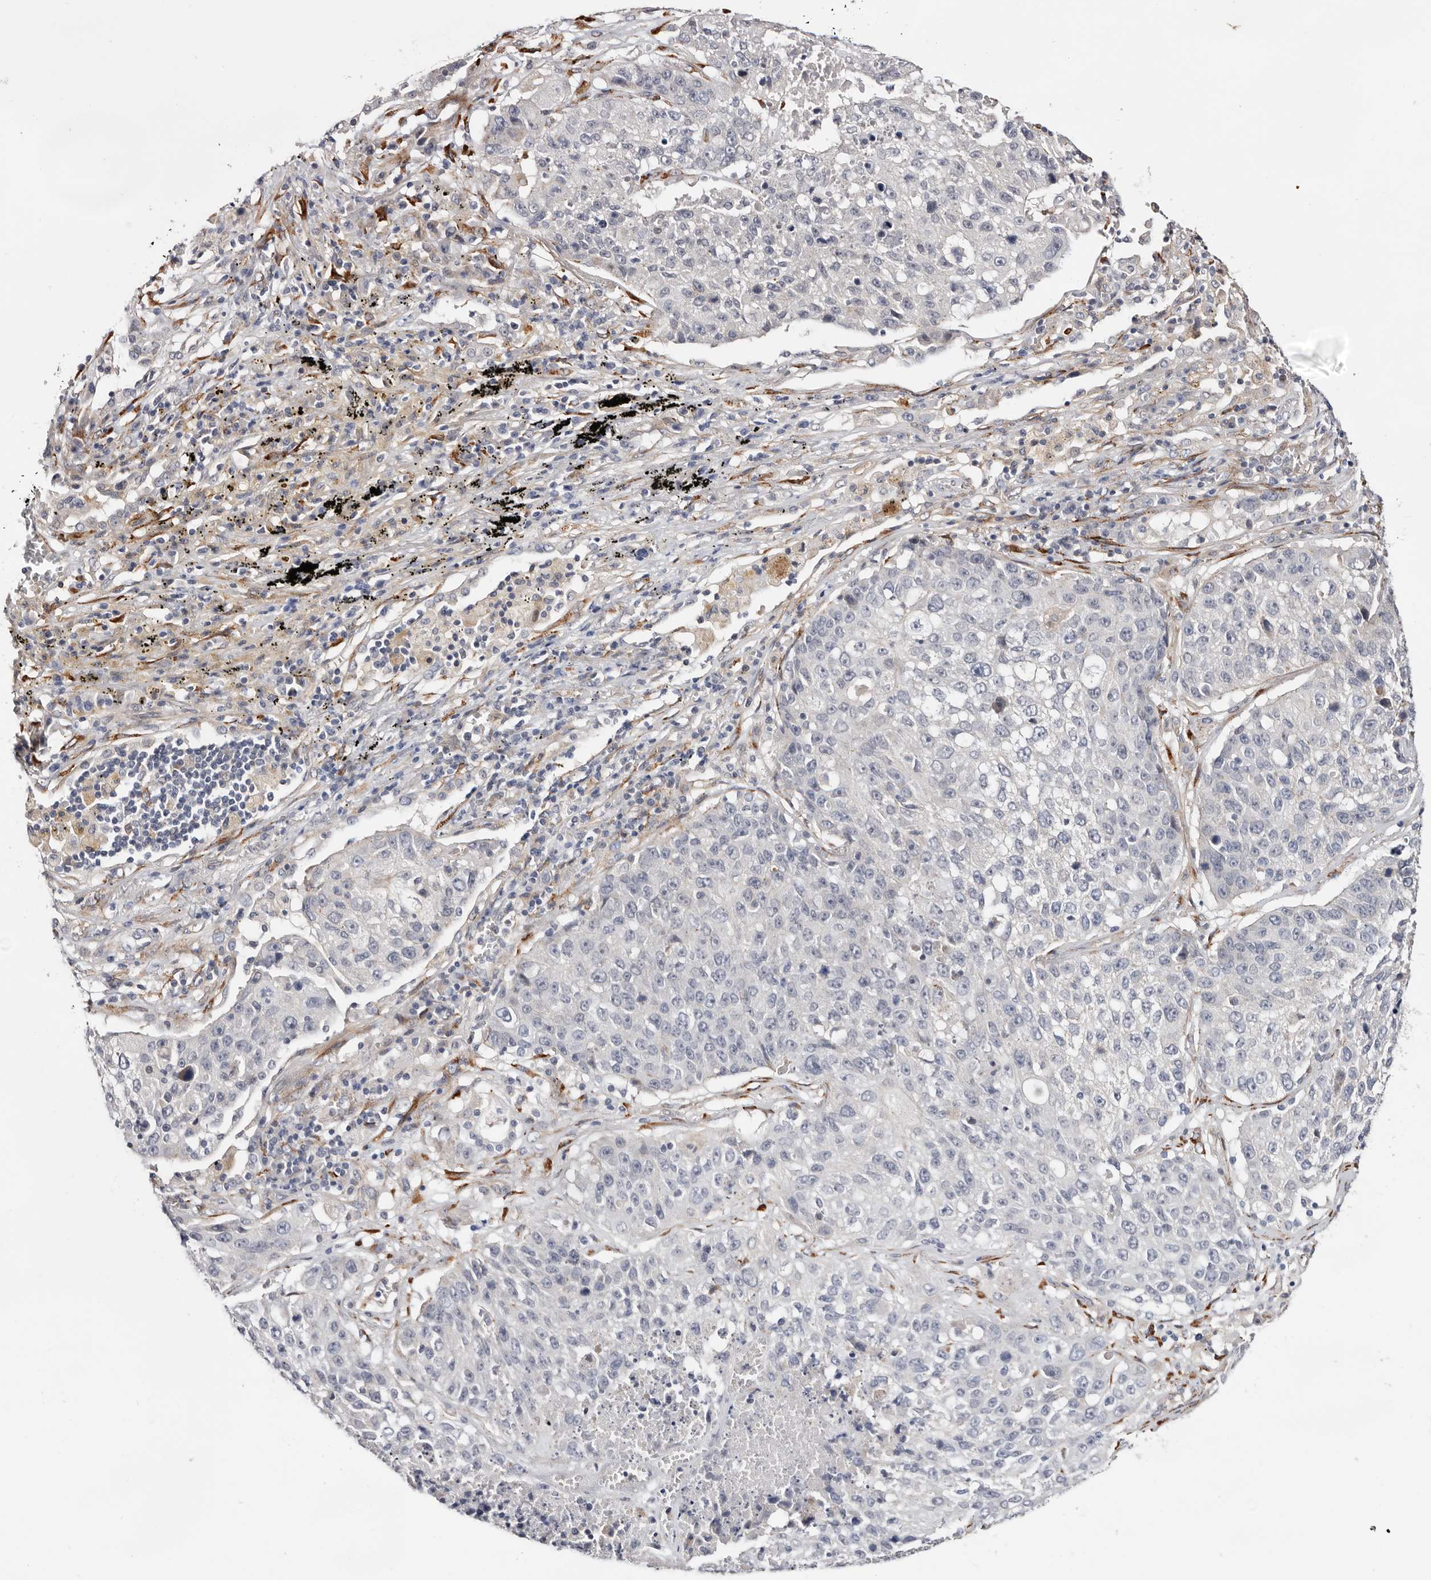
{"staining": {"intensity": "negative", "quantity": "none", "location": "none"}, "tissue": "lung cancer", "cell_type": "Tumor cells", "image_type": "cancer", "snomed": [{"axis": "morphology", "description": "Squamous cell carcinoma, NOS"}, {"axis": "topography", "description": "Lung"}], "caption": "An immunohistochemistry (IHC) image of lung cancer (squamous cell carcinoma) is shown. There is no staining in tumor cells of lung cancer (squamous cell carcinoma).", "gene": "USH1C", "patient": {"sex": "male", "age": 61}}